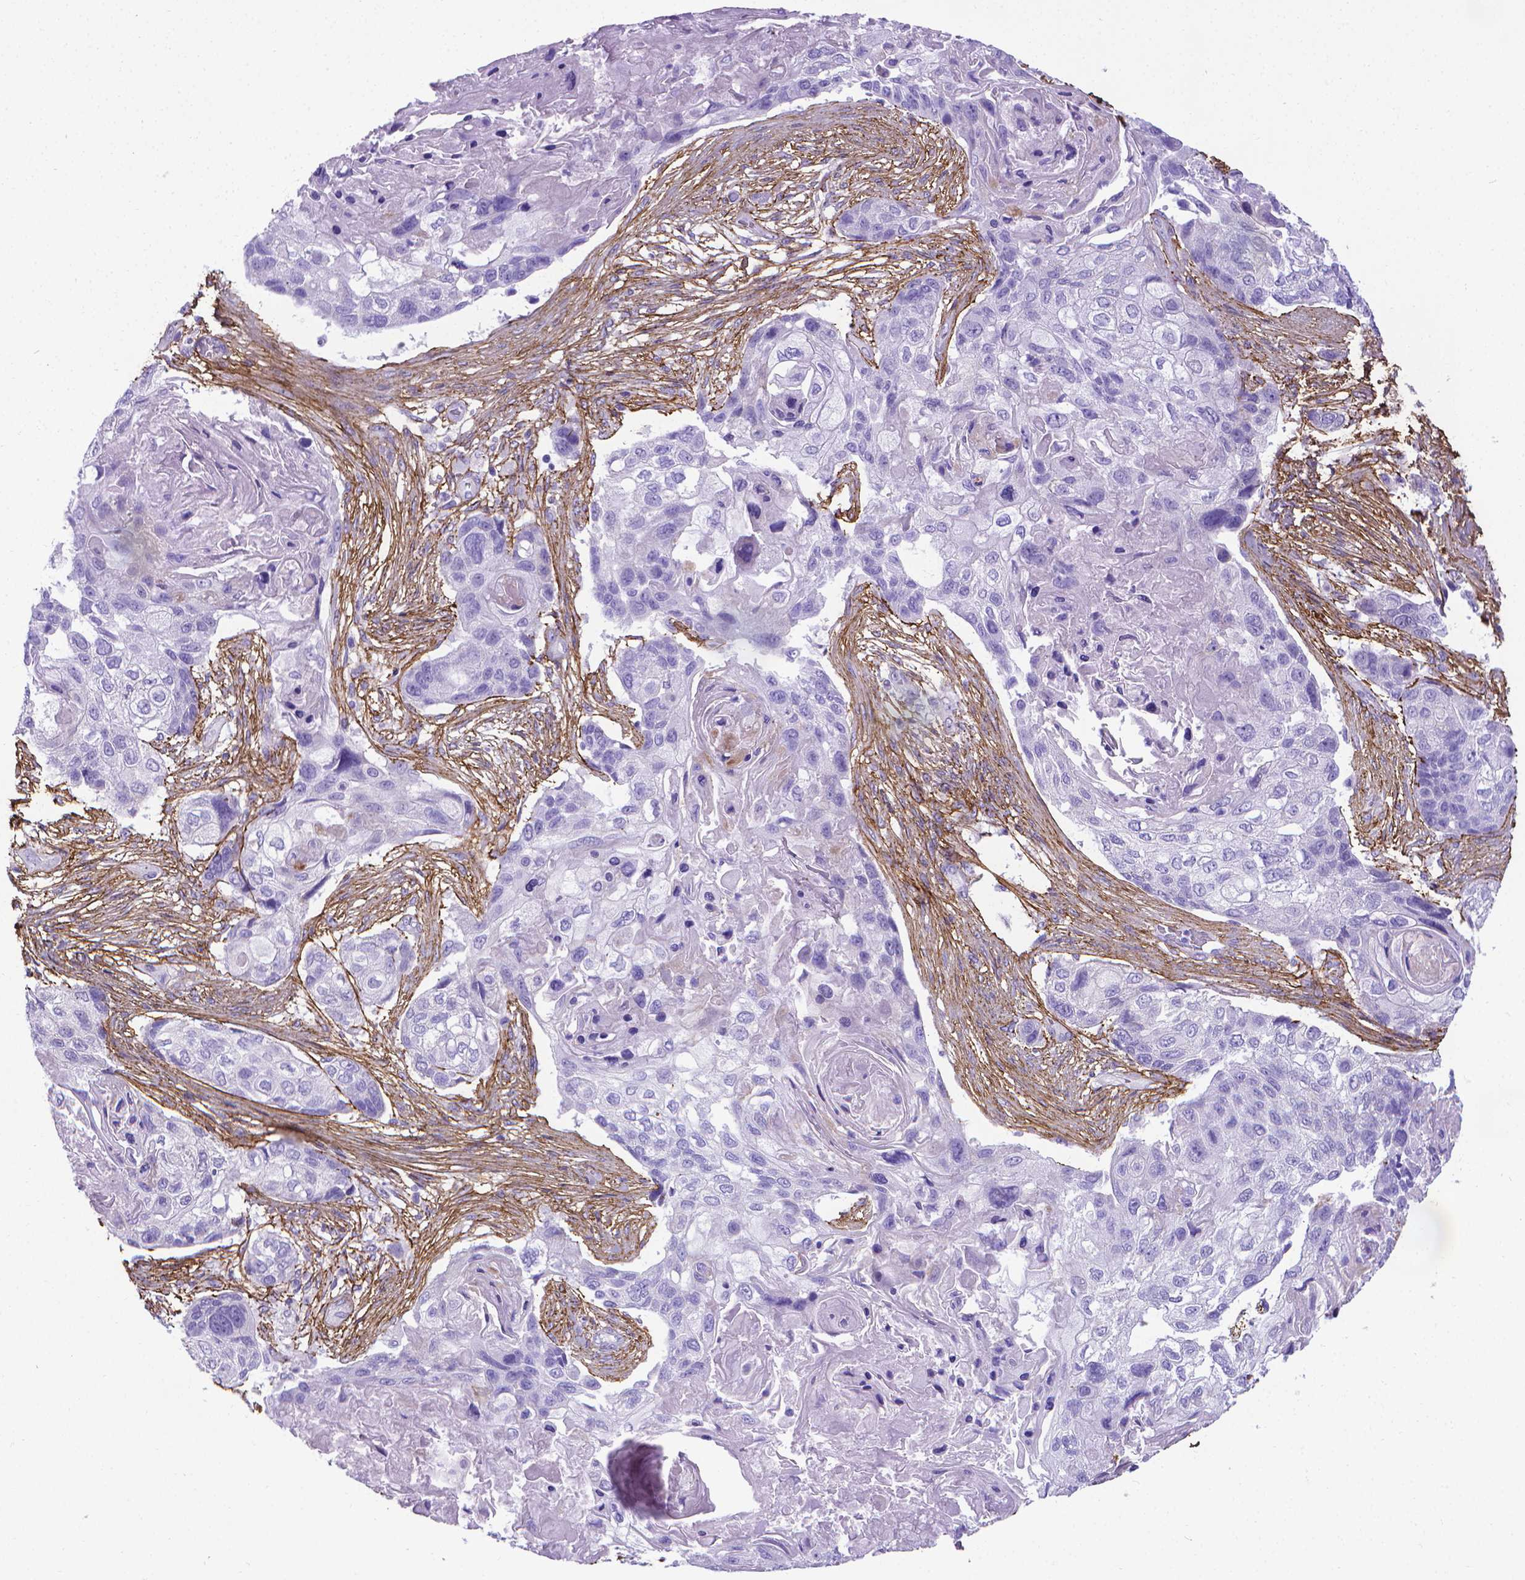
{"staining": {"intensity": "negative", "quantity": "none", "location": "none"}, "tissue": "lung cancer", "cell_type": "Tumor cells", "image_type": "cancer", "snomed": [{"axis": "morphology", "description": "Squamous cell carcinoma, NOS"}, {"axis": "topography", "description": "Lung"}], "caption": "IHC of lung cancer shows no expression in tumor cells.", "gene": "MFAP2", "patient": {"sex": "male", "age": 69}}